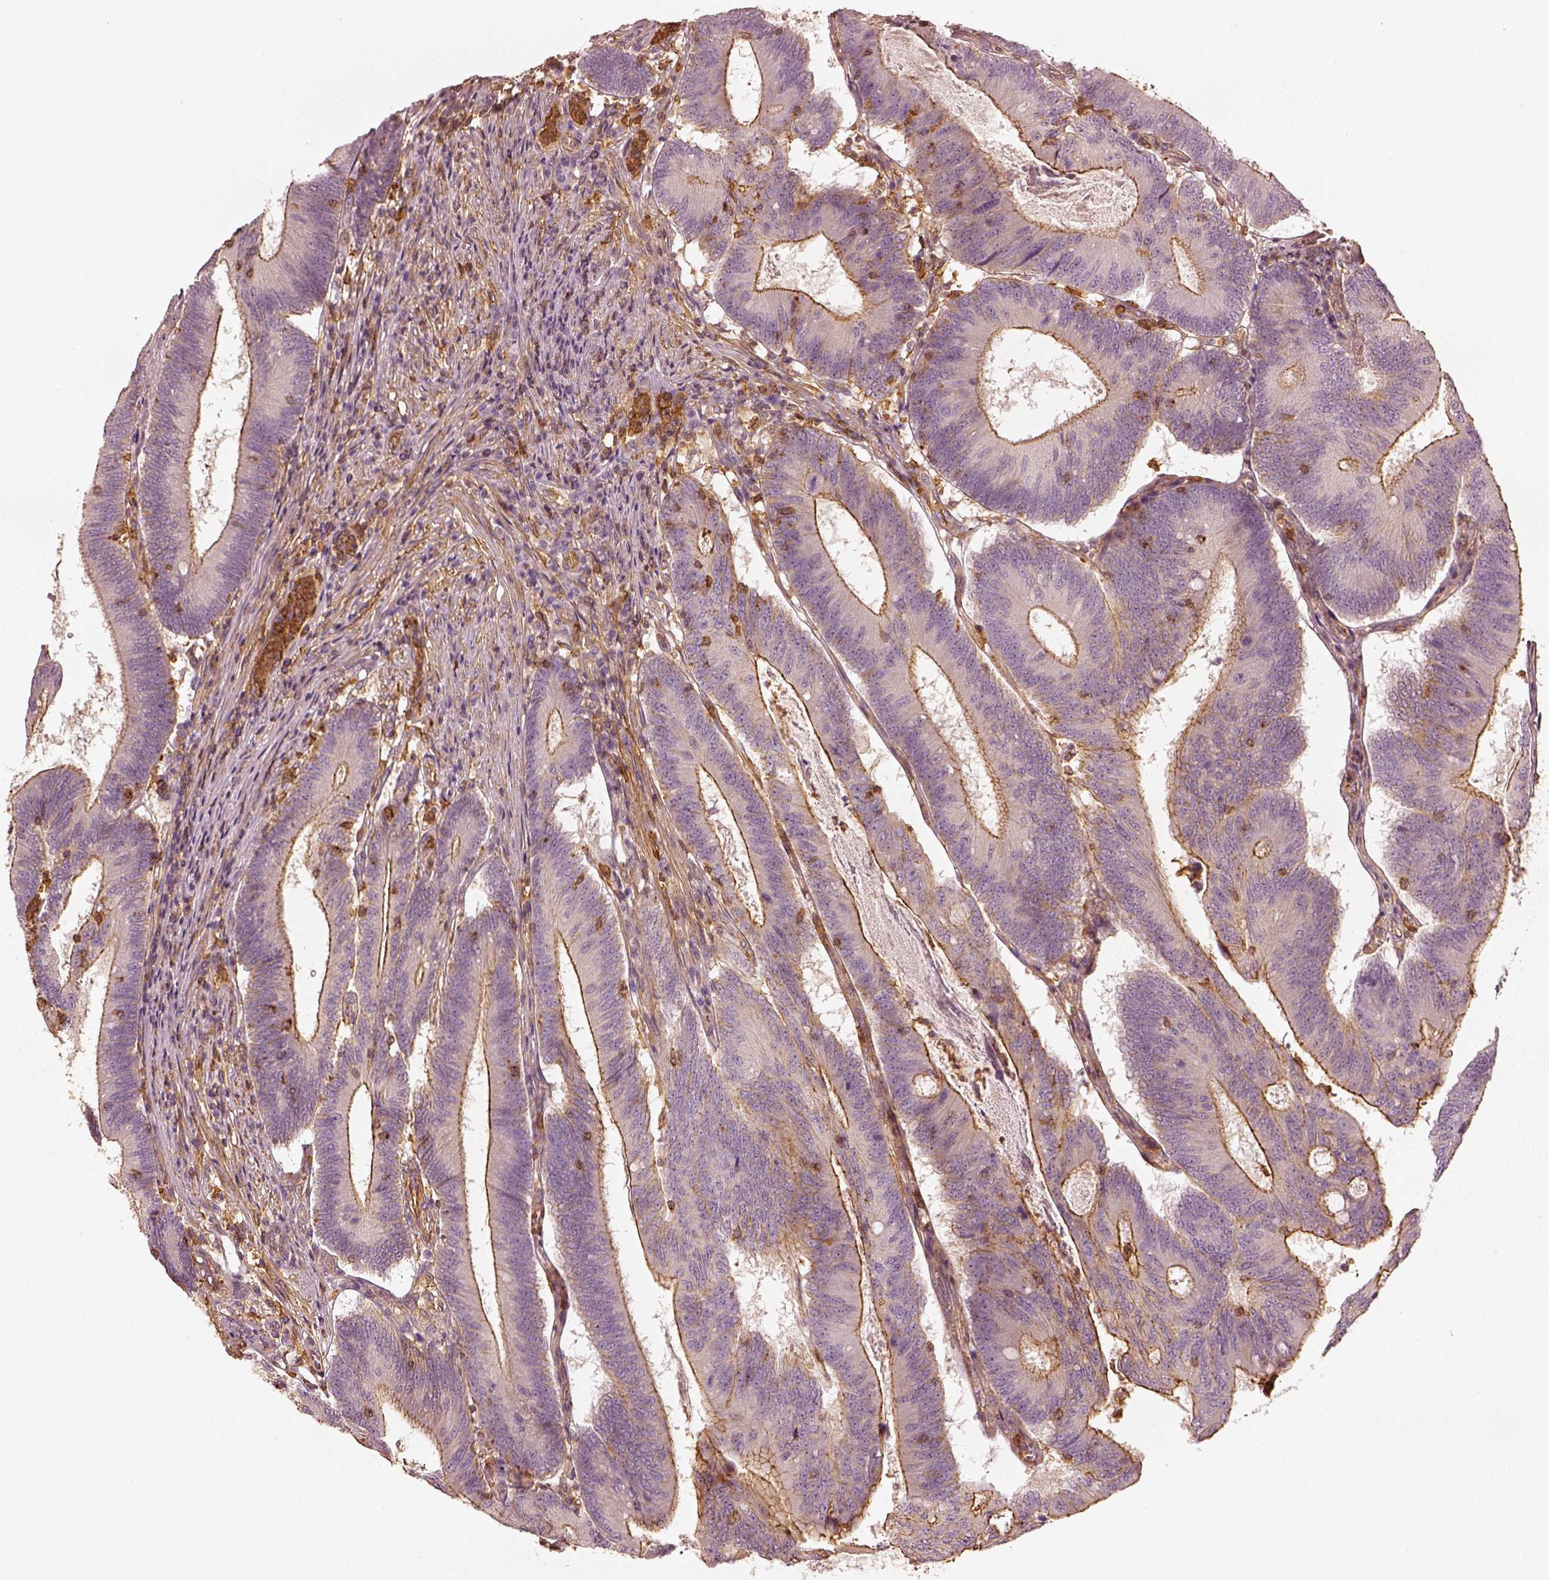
{"staining": {"intensity": "moderate", "quantity": "25%-75%", "location": "cytoplasmic/membranous"}, "tissue": "colorectal cancer", "cell_type": "Tumor cells", "image_type": "cancer", "snomed": [{"axis": "morphology", "description": "Adenocarcinoma, NOS"}, {"axis": "topography", "description": "Colon"}], "caption": "Approximately 25%-75% of tumor cells in human colorectal adenocarcinoma show moderate cytoplasmic/membranous protein expression as visualized by brown immunohistochemical staining.", "gene": "ZYX", "patient": {"sex": "female", "age": 70}}